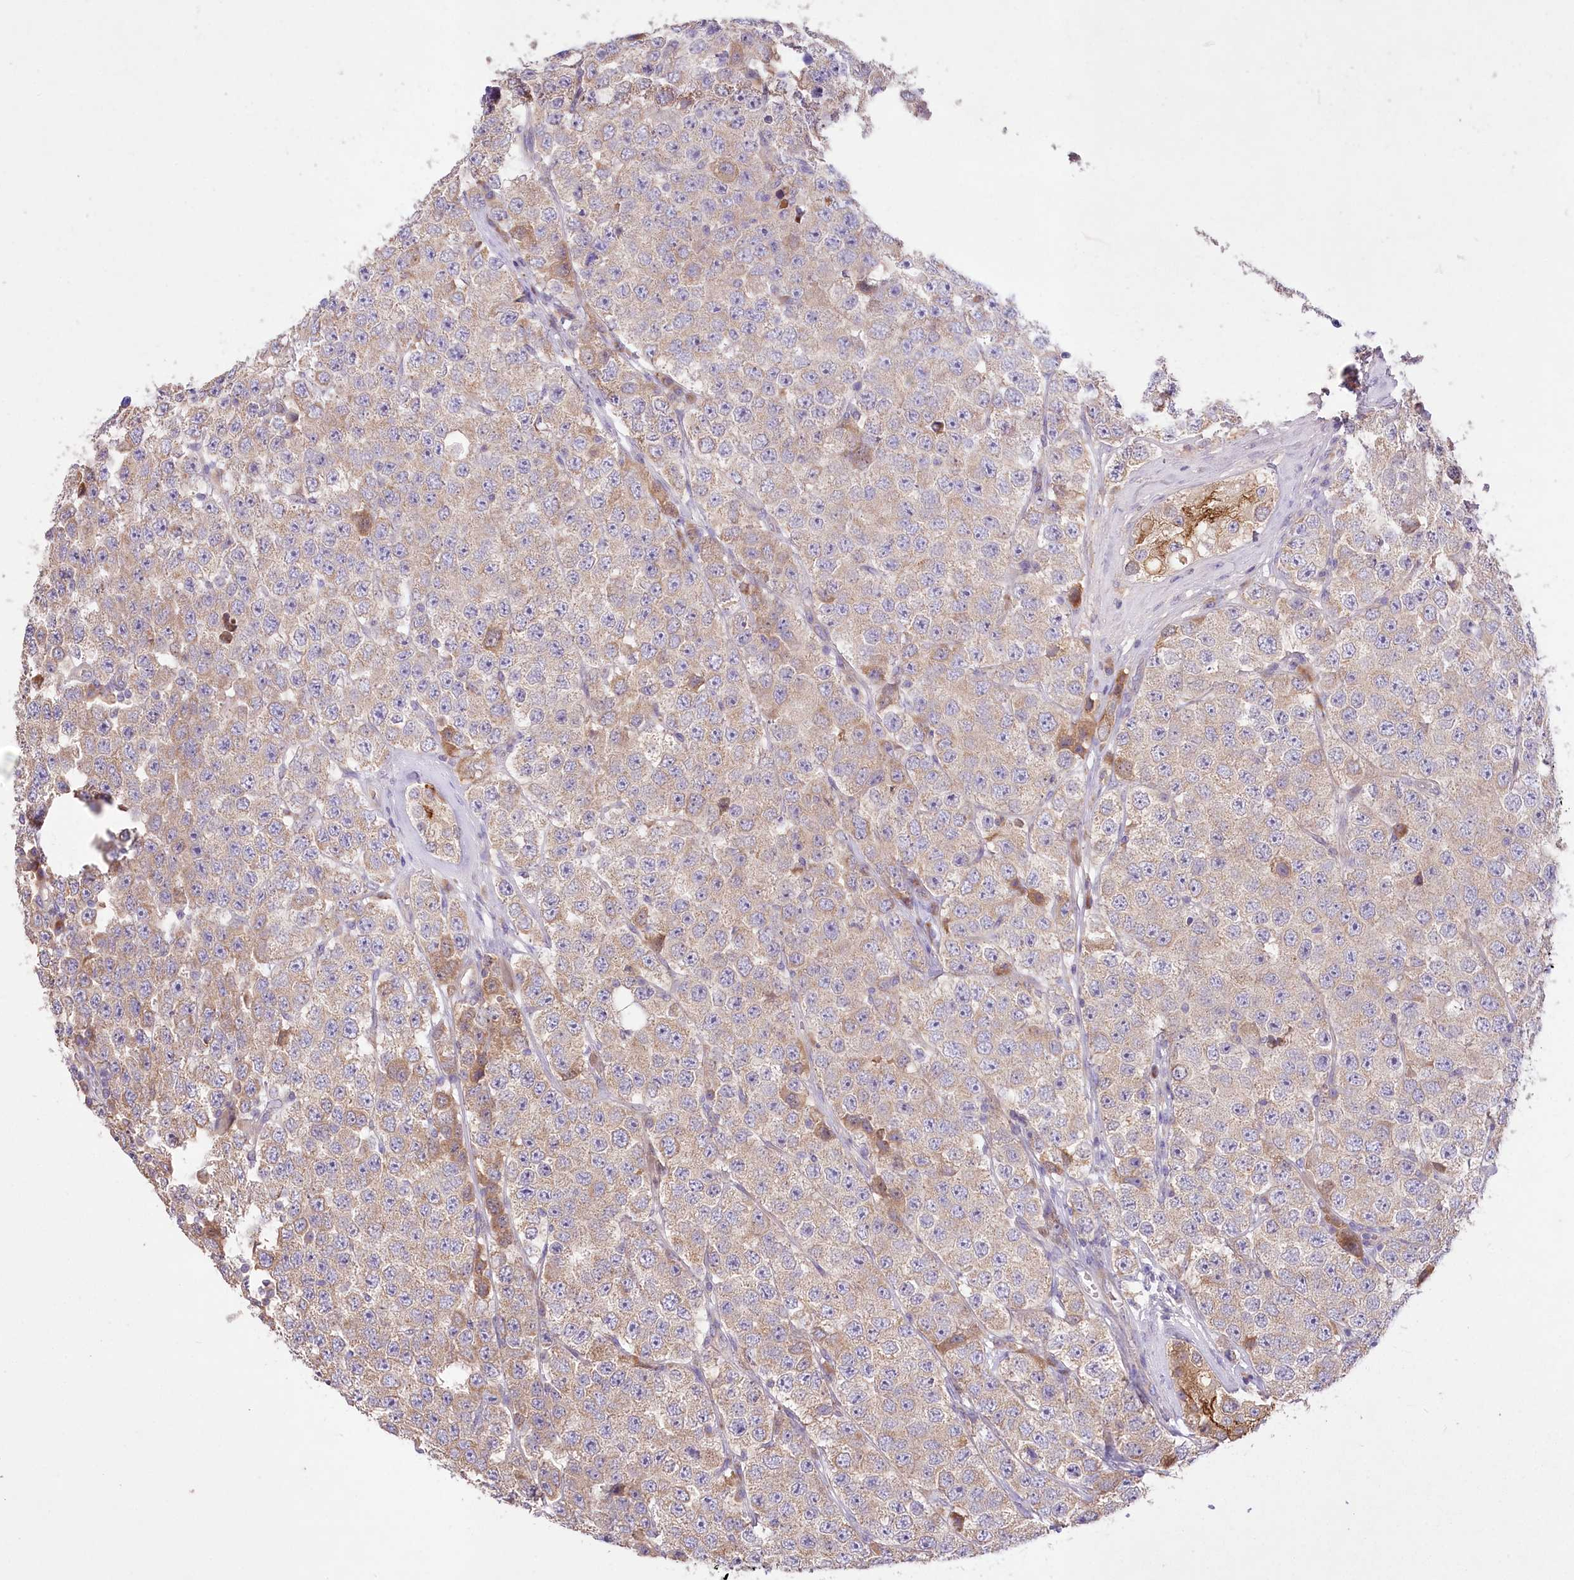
{"staining": {"intensity": "weak", "quantity": "25%-75%", "location": "cytoplasmic/membranous"}, "tissue": "testis cancer", "cell_type": "Tumor cells", "image_type": "cancer", "snomed": [{"axis": "morphology", "description": "Seminoma, NOS"}, {"axis": "topography", "description": "Testis"}], "caption": "Weak cytoplasmic/membranous staining for a protein is seen in about 25%-75% of tumor cells of testis seminoma using immunohistochemistry.", "gene": "PBLD", "patient": {"sex": "male", "age": 28}}